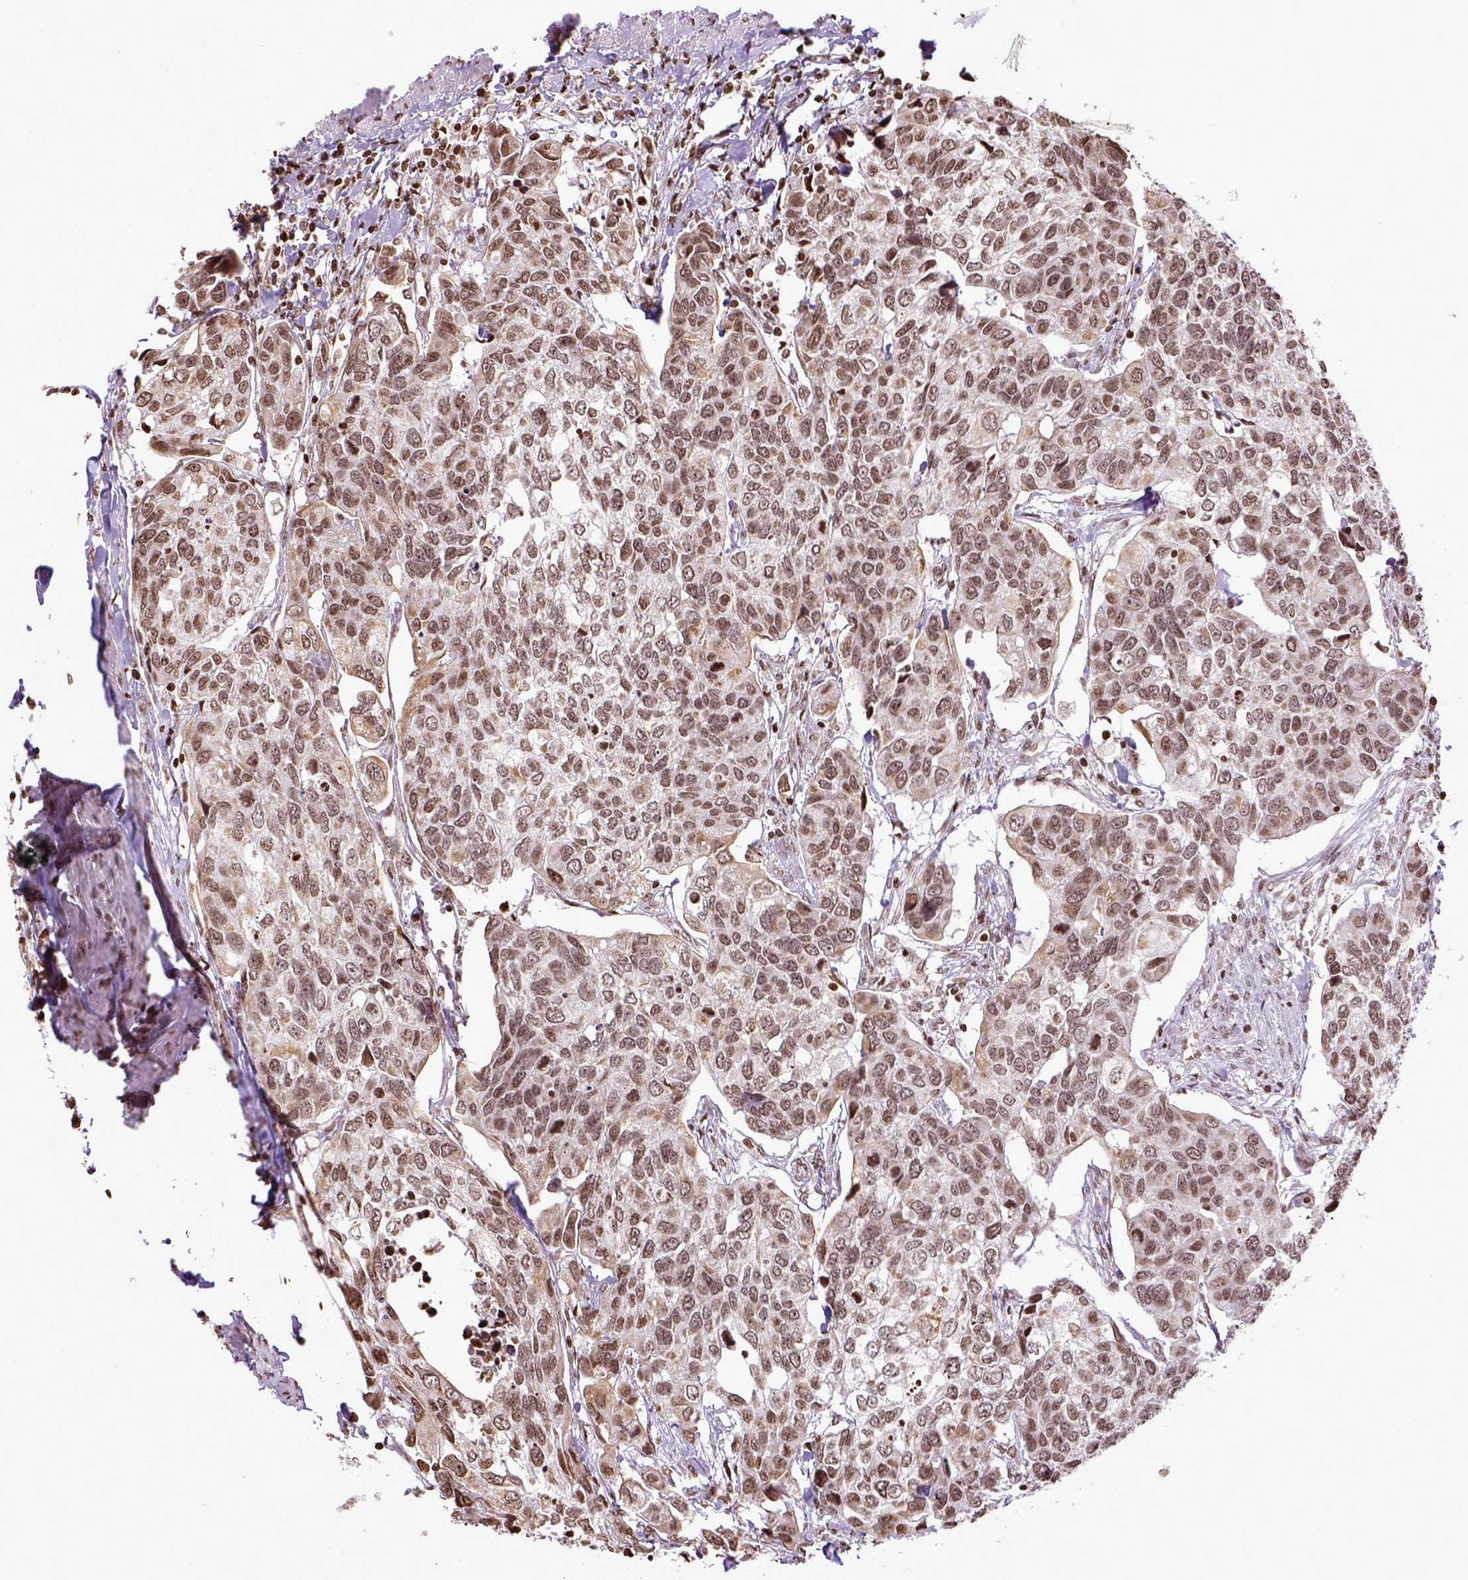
{"staining": {"intensity": "moderate", "quantity": ">75%", "location": "nuclear"}, "tissue": "urothelial cancer", "cell_type": "Tumor cells", "image_type": "cancer", "snomed": [{"axis": "morphology", "description": "Urothelial carcinoma, High grade"}, {"axis": "topography", "description": "Urinary bladder"}], "caption": "An IHC micrograph of tumor tissue is shown. Protein staining in brown shows moderate nuclear positivity in urothelial cancer within tumor cells.", "gene": "ZNF75D", "patient": {"sex": "male", "age": 60}}